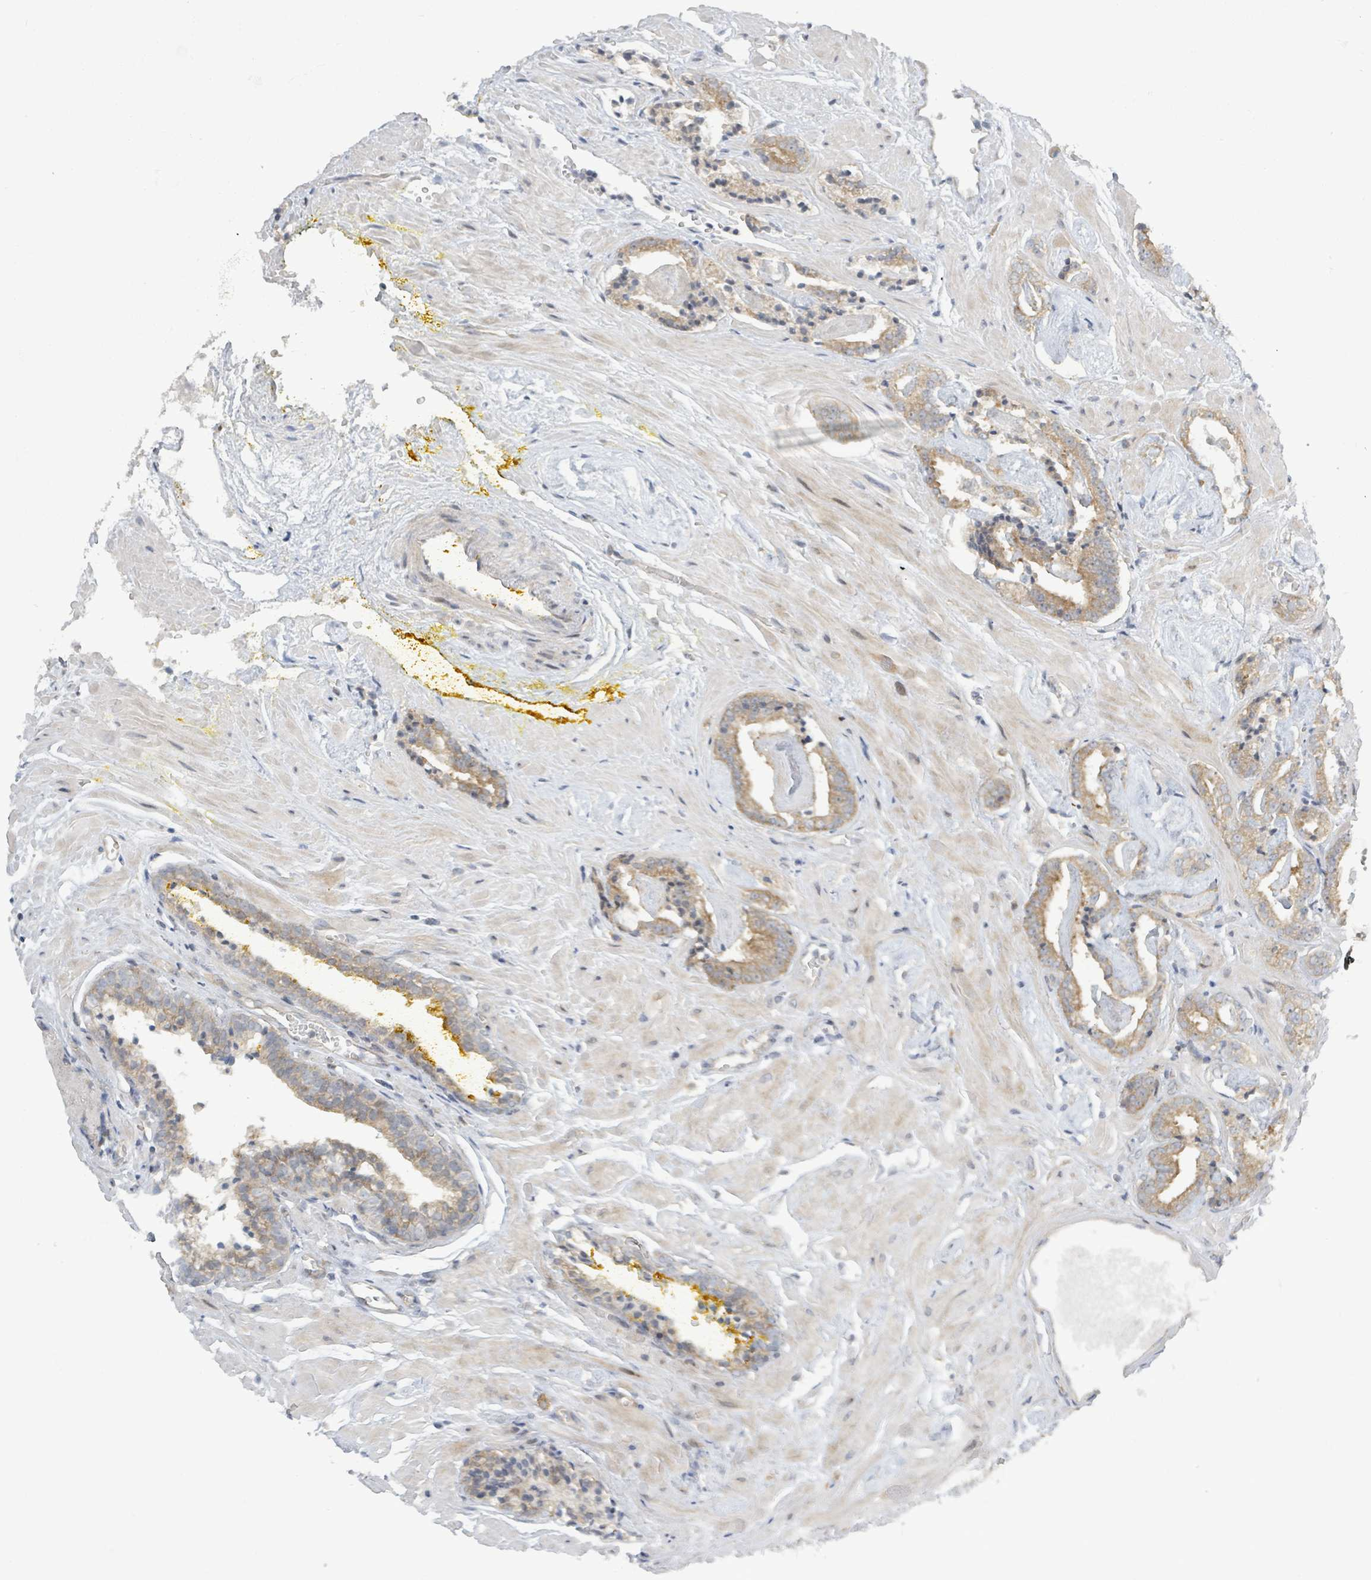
{"staining": {"intensity": "moderate", "quantity": "25%-75%", "location": "cytoplasmic/membranous"}, "tissue": "prostate cancer", "cell_type": "Tumor cells", "image_type": "cancer", "snomed": [{"axis": "morphology", "description": "Adenocarcinoma, Low grade"}, {"axis": "topography", "description": "Prostate"}], "caption": "Protein expression by immunohistochemistry reveals moderate cytoplasmic/membranous staining in approximately 25%-75% of tumor cells in prostate cancer (low-grade adenocarcinoma).", "gene": "RPL32", "patient": {"sex": "male", "age": 60}}